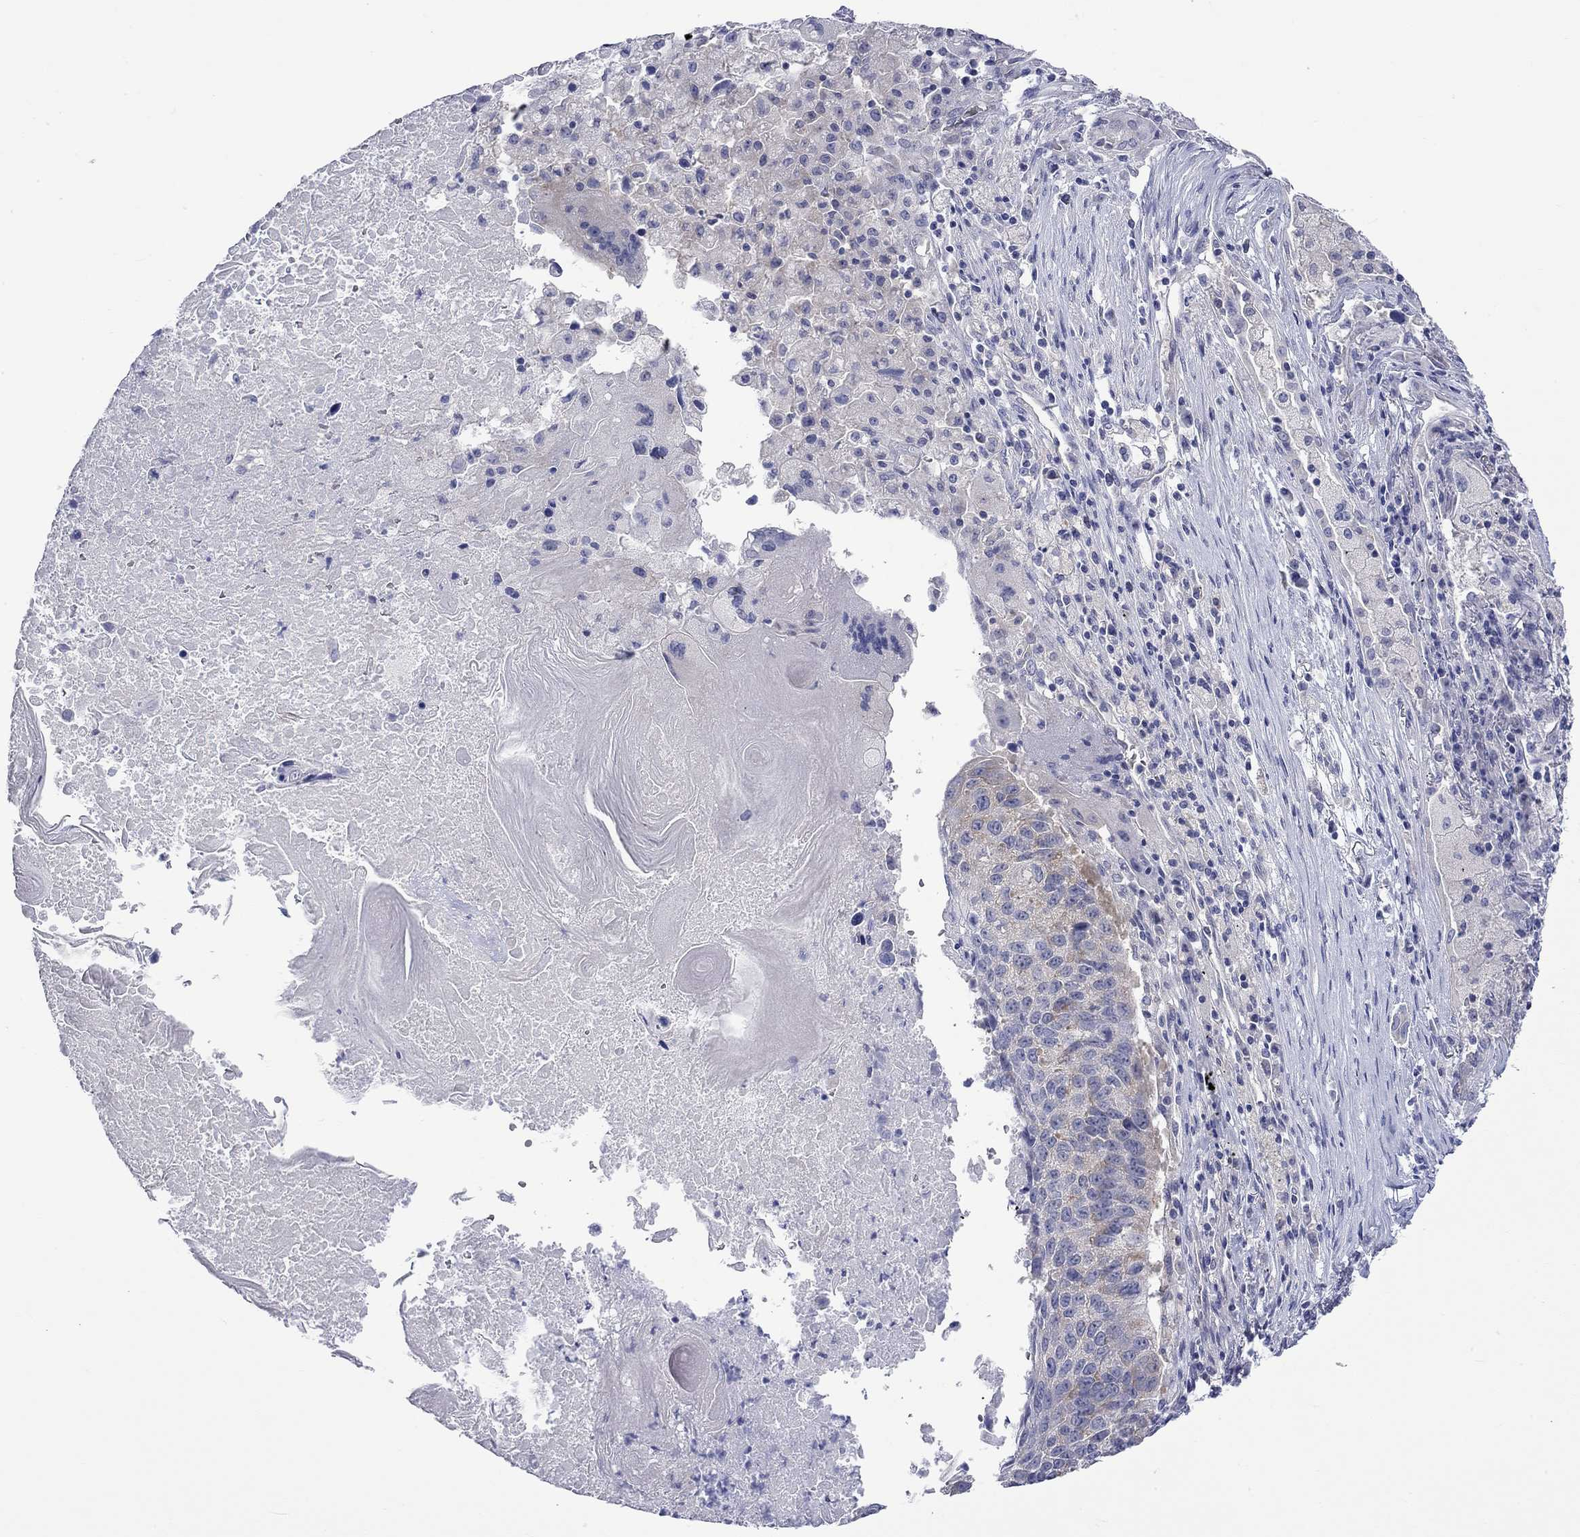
{"staining": {"intensity": "negative", "quantity": "none", "location": "none"}, "tissue": "lung cancer", "cell_type": "Tumor cells", "image_type": "cancer", "snomed": [{"axis": "morphology", "description": "Squamous cell carcinoma, NOS"}, {"axis": "topography", "description": "Lung"}], "caption": "There is no significant expression in tumor cells of lung squamous cell carcinoma.", "gene": "CERS1", "patient": {"sex": "male", "age": 73}}